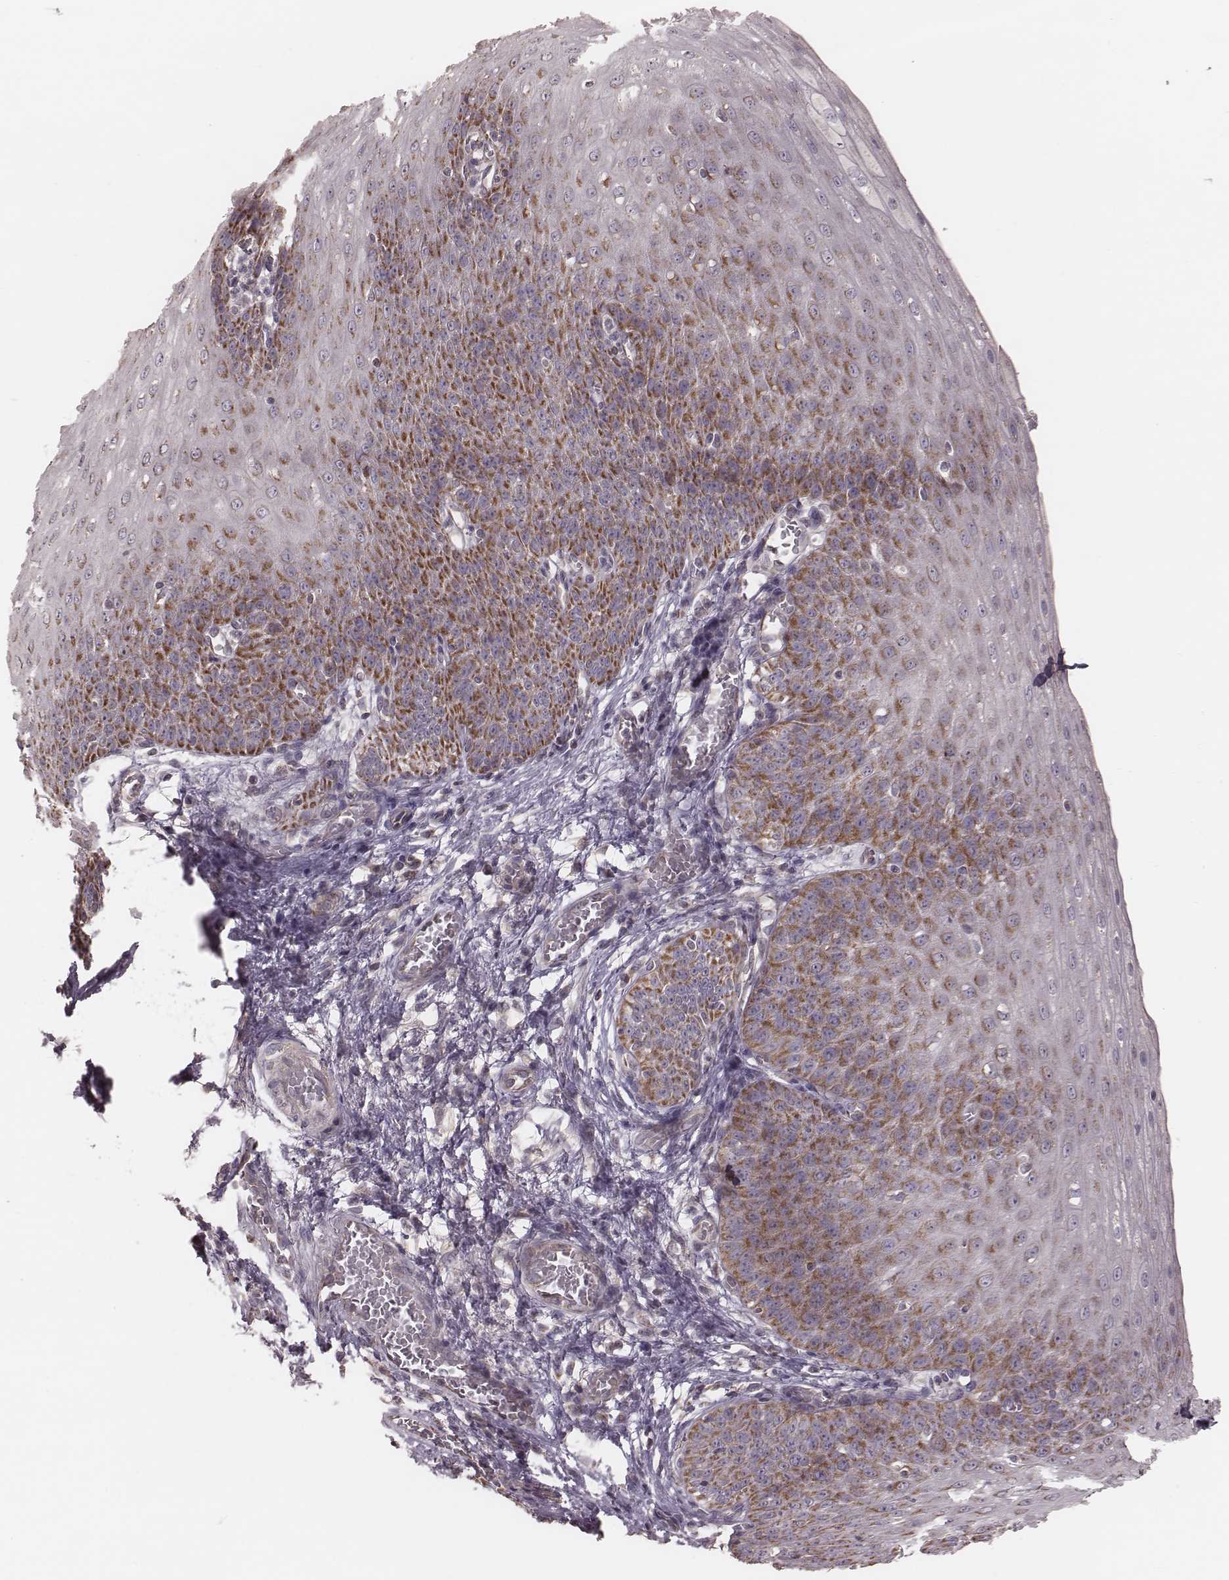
{"staining": {"intensity": "moderate", "quantity": ">75%", "location": "cytoplasmic/membranous"}, "tissue": "esophagus", "cell_type": "Squamous epithelial cells", "image_type": "normal", "snomed": [{"axis": "morphology", "description": "Normal tissue, NOS"}, {"axis": "topography", "description": "Esophagus"}], "caption": "Benign esophagus reveals moderate cytoplasmic/membranous positivity in about >75% of squamous epithelial cells, visualized by immunohistochemistry. The staining was performed using DAB (3,3'-diaminobenzidine) to visualize the protein expression in brown, while the nuclei were stained in blue with hematoxylin (Magnification: 20x).", "gene": "MRPS27", "patient": {"sex": "male", "age": 71}}